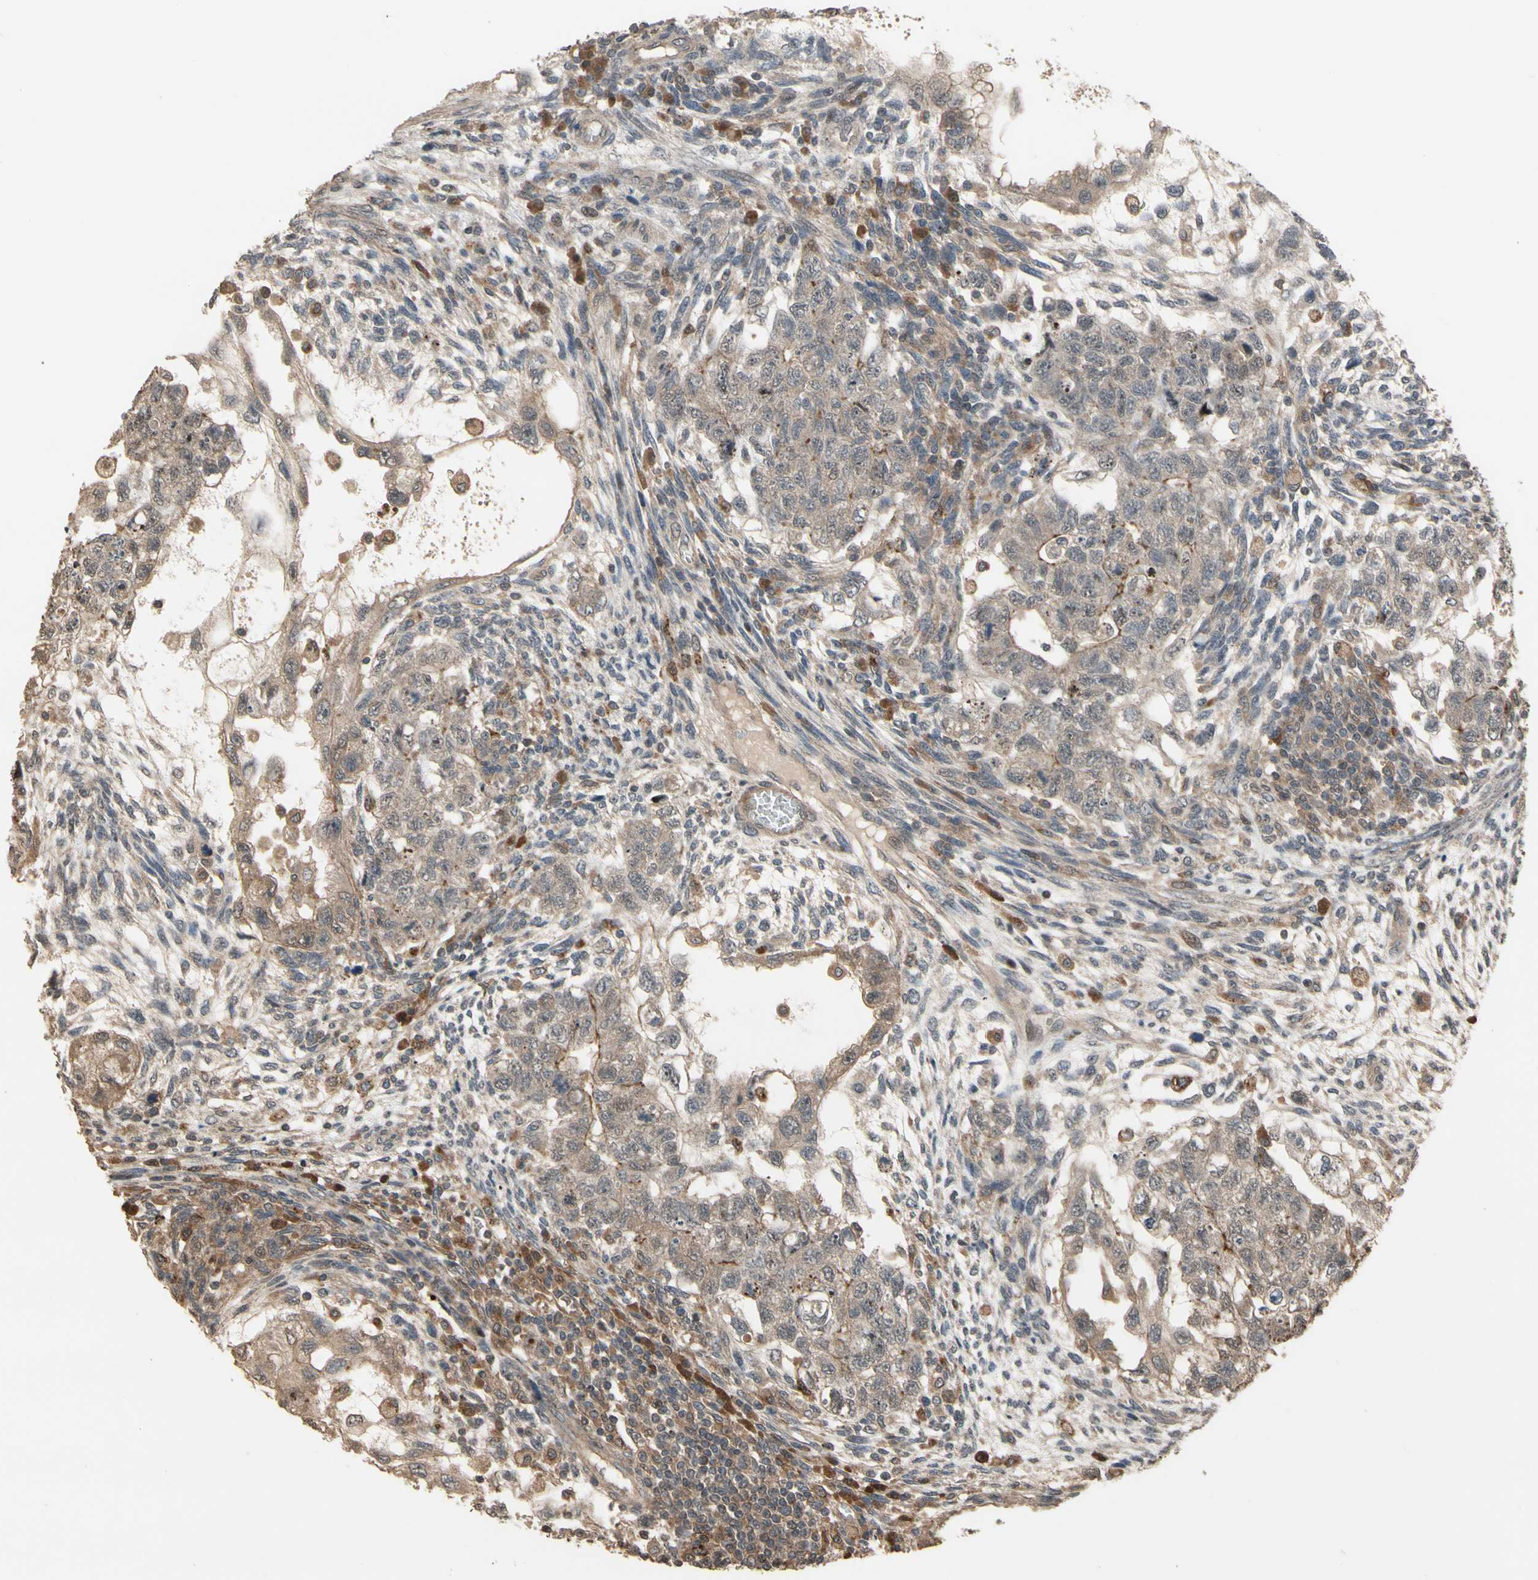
{"staining": {"intensity": "weak", "quantity": ">75%", "location": "cytoplasmic/membranous"}, "tissue": "testis cancer", "cell_type": "Tumor cells", "image_type": "cancer", "snomed": [{"axis": "morphology", "description": "Normal tissue, NOS"}, {"axis": "morphology", "description": "Carcinoma, Embryonal, NOS"}, {"axis": "topography", "description": "Testis"}], "caption": "Immunohistochemical staining of human testis cancer (embryonal carcinoma) displays low levels of weak cytoplasmic/membranous protein positivity in about >75% of tumor cells. (DAB = brown stain, brightfield microscopy at high magnification).", "gene": "CSF1R", "patient": {"sex": "male", "age": 36}}